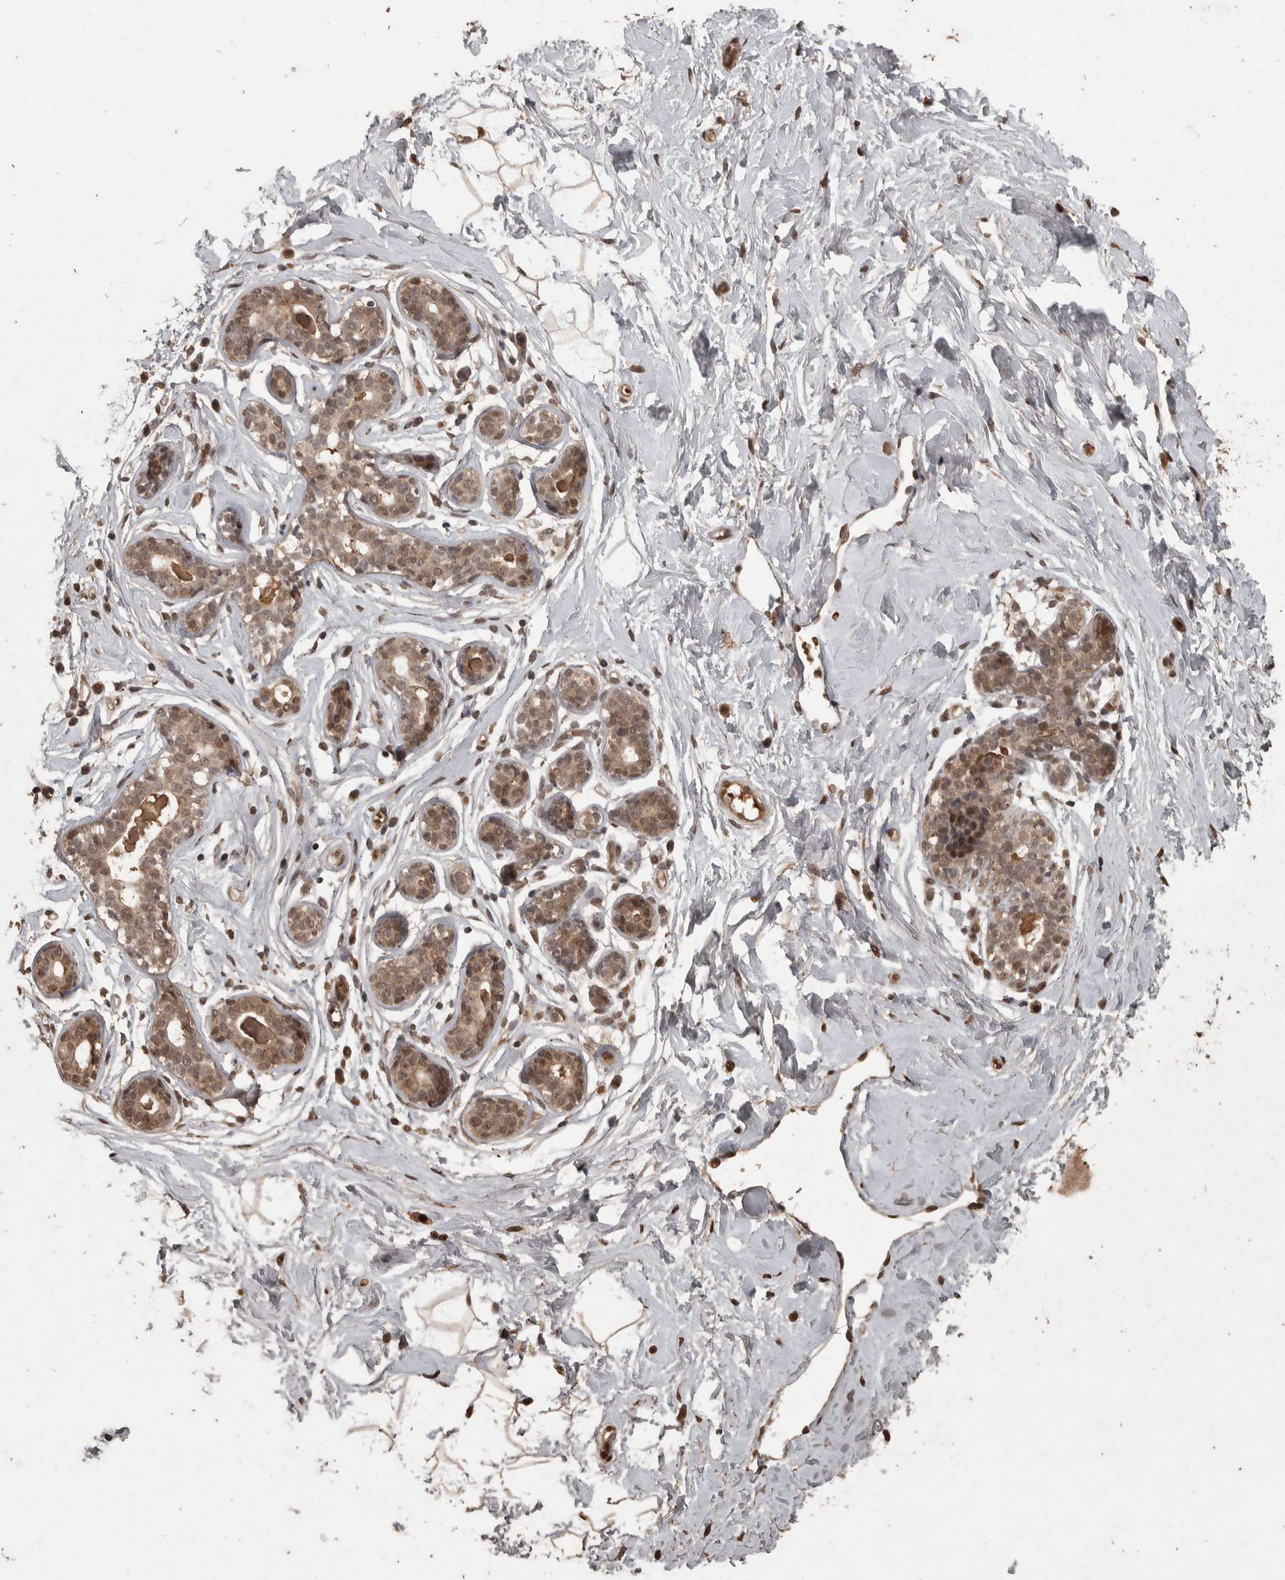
{"staining": {"intensity": "moderate", "quantity": ">75%", "location": "cytoplasmic/membranous"}, "tissue": "breast", "cell_type": "Adipocytes", "image_type": "normal", "snomed": [{"axis": "morphology", "description": "Normal tissue, NOS"}, {"axis": "topography", "description": "Breast"}], "caption": "IHC (DAB (3,3'-diaminobenzidine)) staining of normal human breast demonstrates moderate cytoplasmic/membranous protein positivity in about >75% of adipocytes.", "gene": "ACO1", "patient": {"sex": "female", "age": 23}}